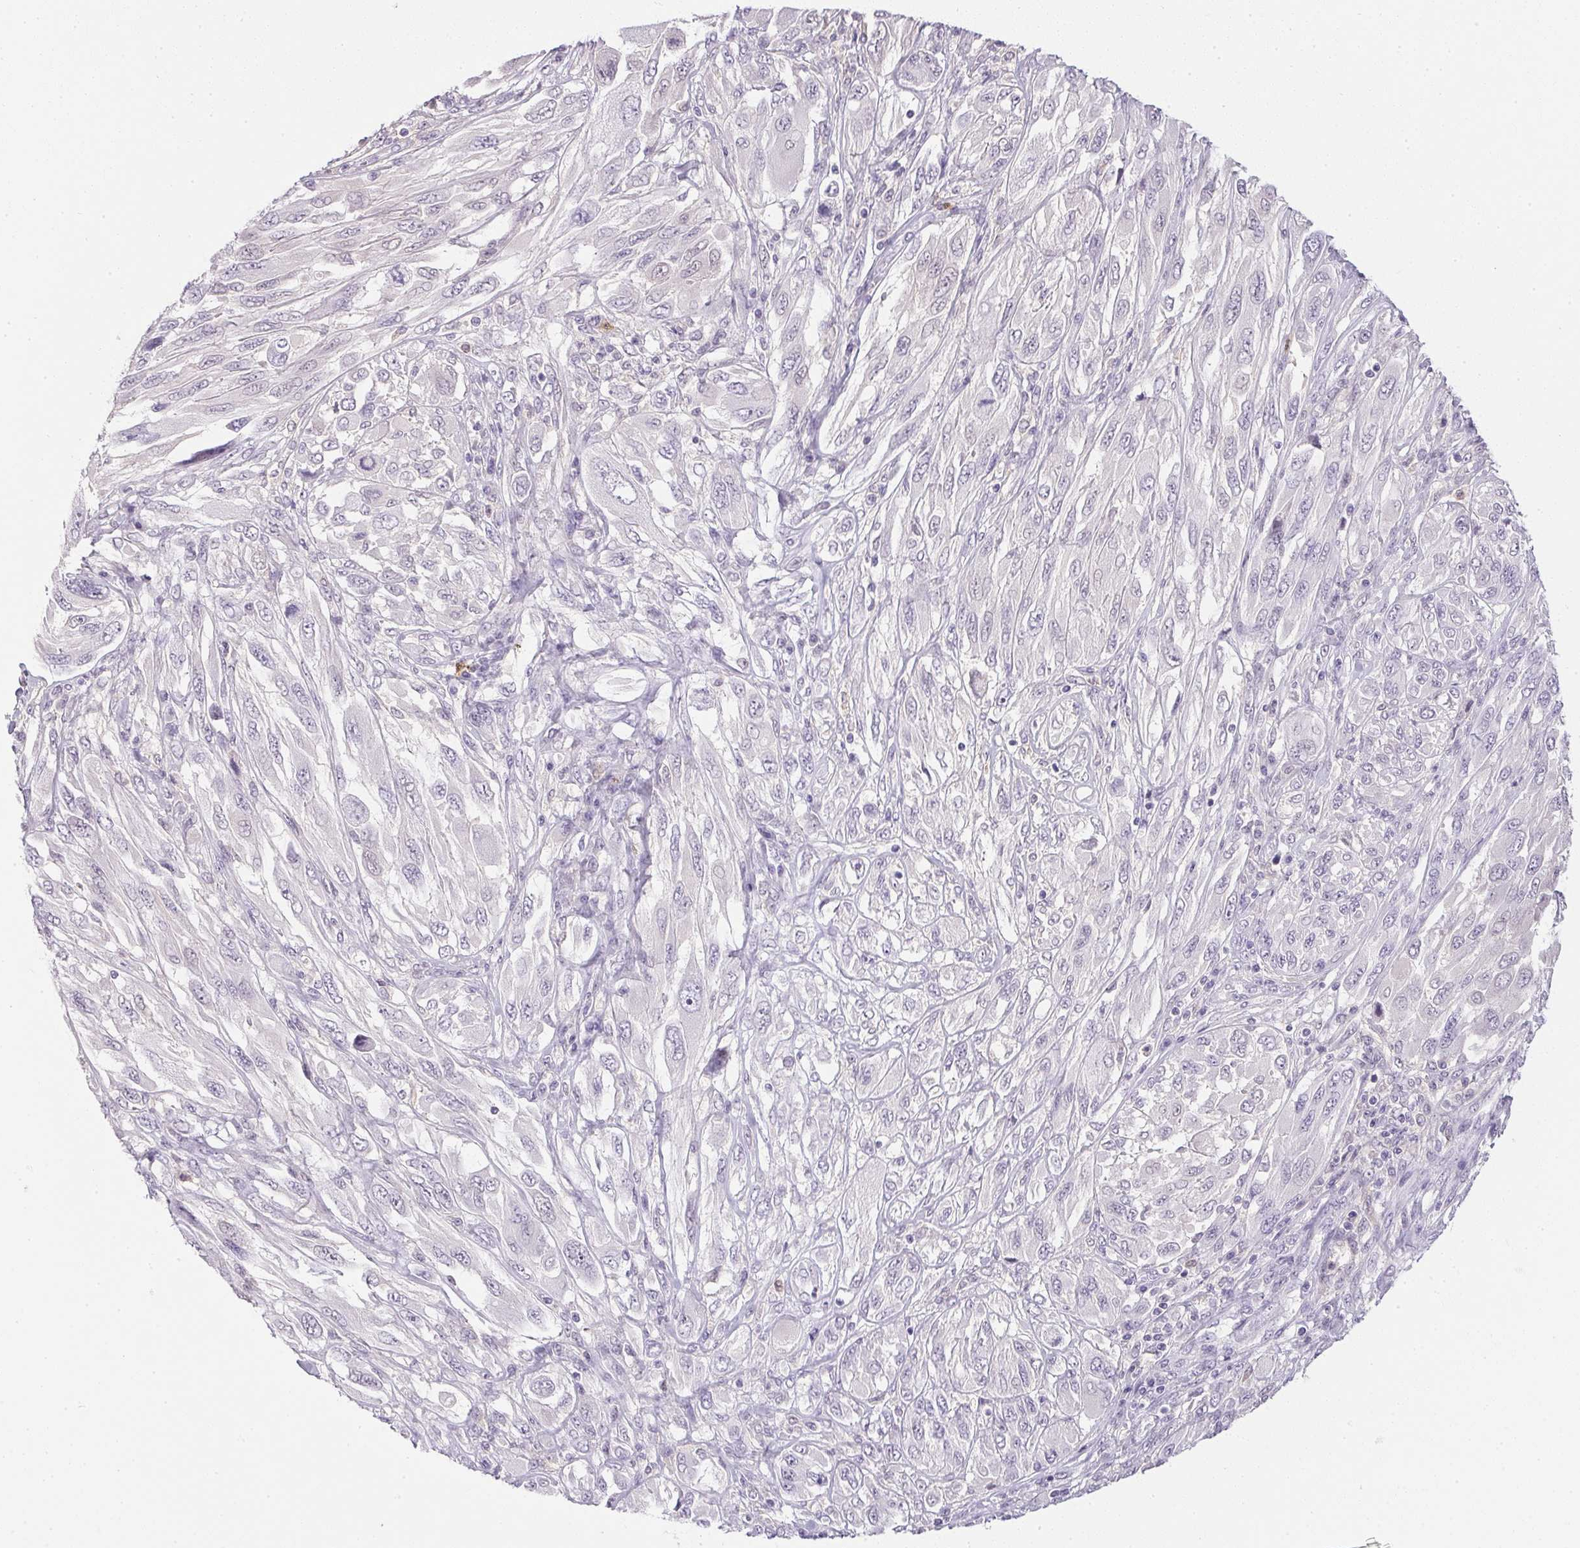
{"staining": {"intensity": "negative", "quantity": "none", "location": "none"}, "tissue": "melanoma", "cell_type": "Tumor cells", "image_type": "cancer", "snomed": [{"axis": "morphology", "description": "Malignant melanoma, NOS"}, {"axis": "topography", "description": "Skin"}], "caption": "Histopathology image shows no significant protein staining in tumor cells of melanoma.", "gene": "DNAJC5G", "patient": {"sex": "female", "age": 91}}